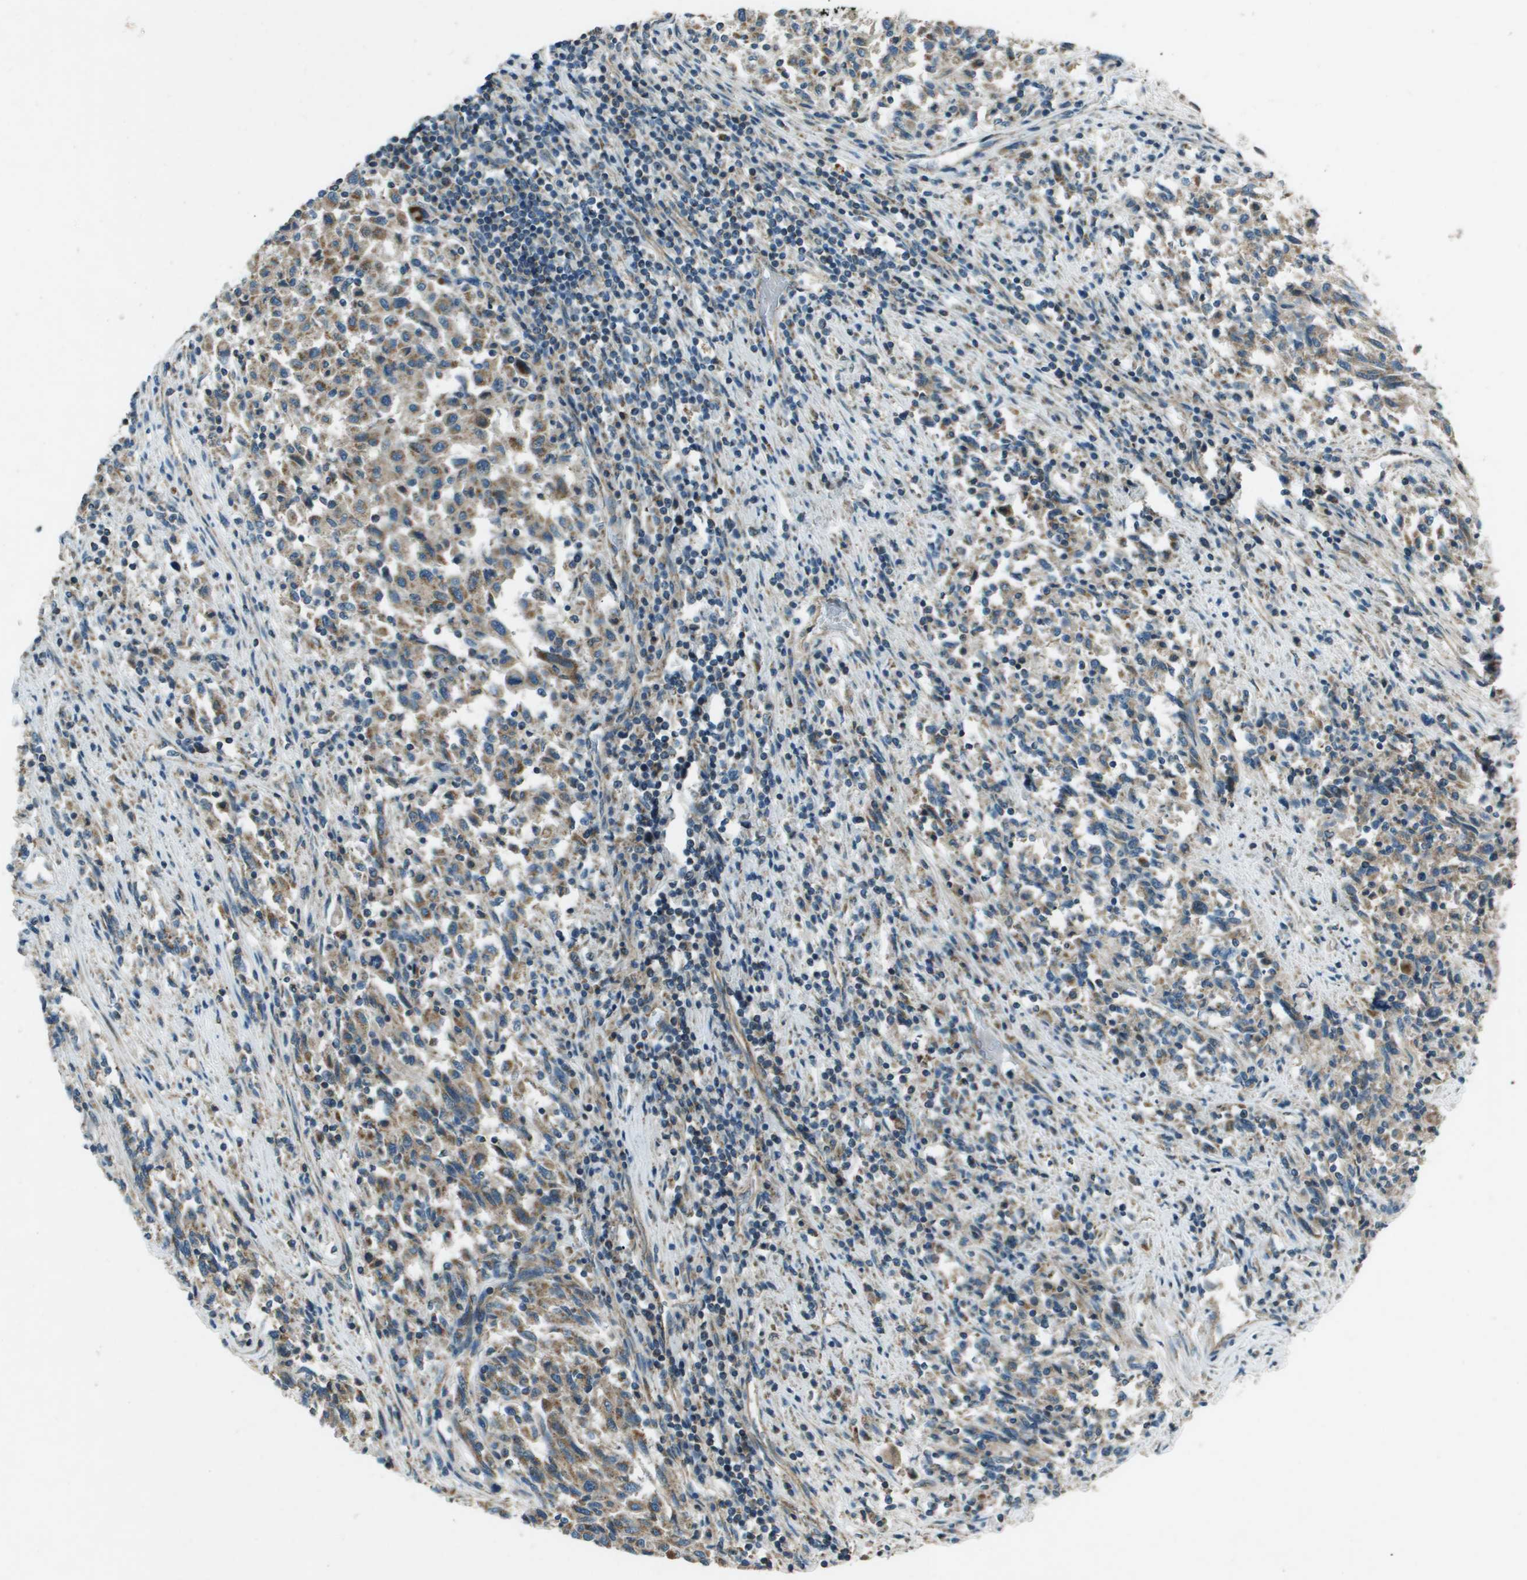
{"staining": {"intensity": "moderate", "quantity": ">75%", "location": "cytoplasmic/membranous"}, "tissue": "melanoma", "cell_type": "Tumor cells", "image_type": "cancer", "snomed": [{"axis": "morphology", "description": "Malignant melanoma, Metastatic site"}, {"axis": "topography", "description": "Lymph node"}], "caption": "Immunohistochemistry photomicrograph of neoplastic tissue: melanoma stained using IHC displays medium levels of moderate protein expression localized specifically in the cytoplasmic/membranous of tumor cells, appearing as a cytoplasmic/membranous brown color.", "gene": "MIGA1", "patient": {"sex": "male", "age": 61}}